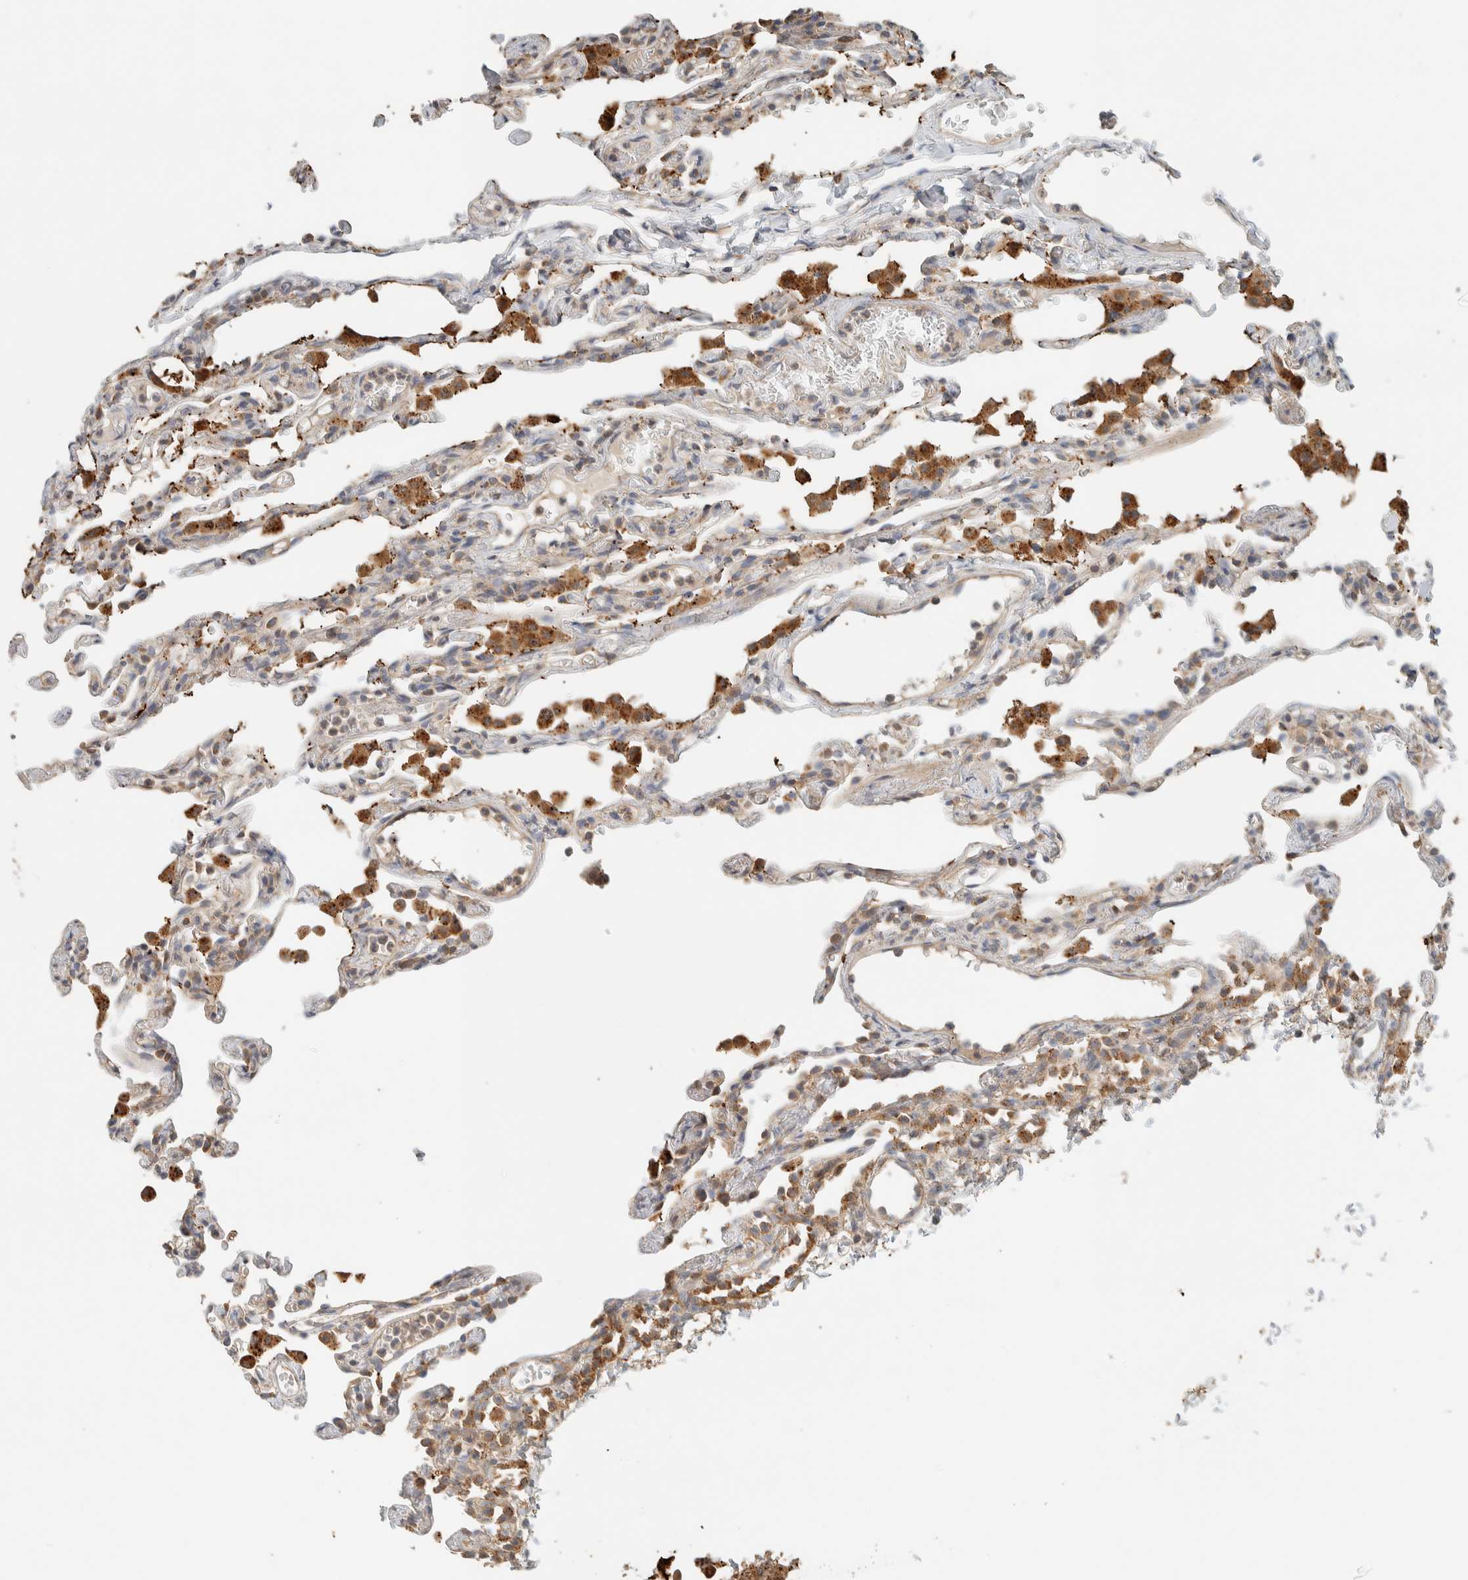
{"staining": {"intensity": "moderate", "quantity": "25%-75%", "location": "cytoplasmic/membranous"}, "tissue": "lung", "cell_type": "Alveolar cells", "image_type": "normal", "snomed": [{"axis": "morphology", "description": "Normal tissue, NOS"}, {"axis": "topography", "description": "Lung"}], "caption": "Lung stained for a protein (brown) exhibits moderate cytoplasmic/membranous positive staining in about 25%-75% of alveolar cells.", "gene": "PDE7B", "patient": {"sex": "male", "age": 21}}